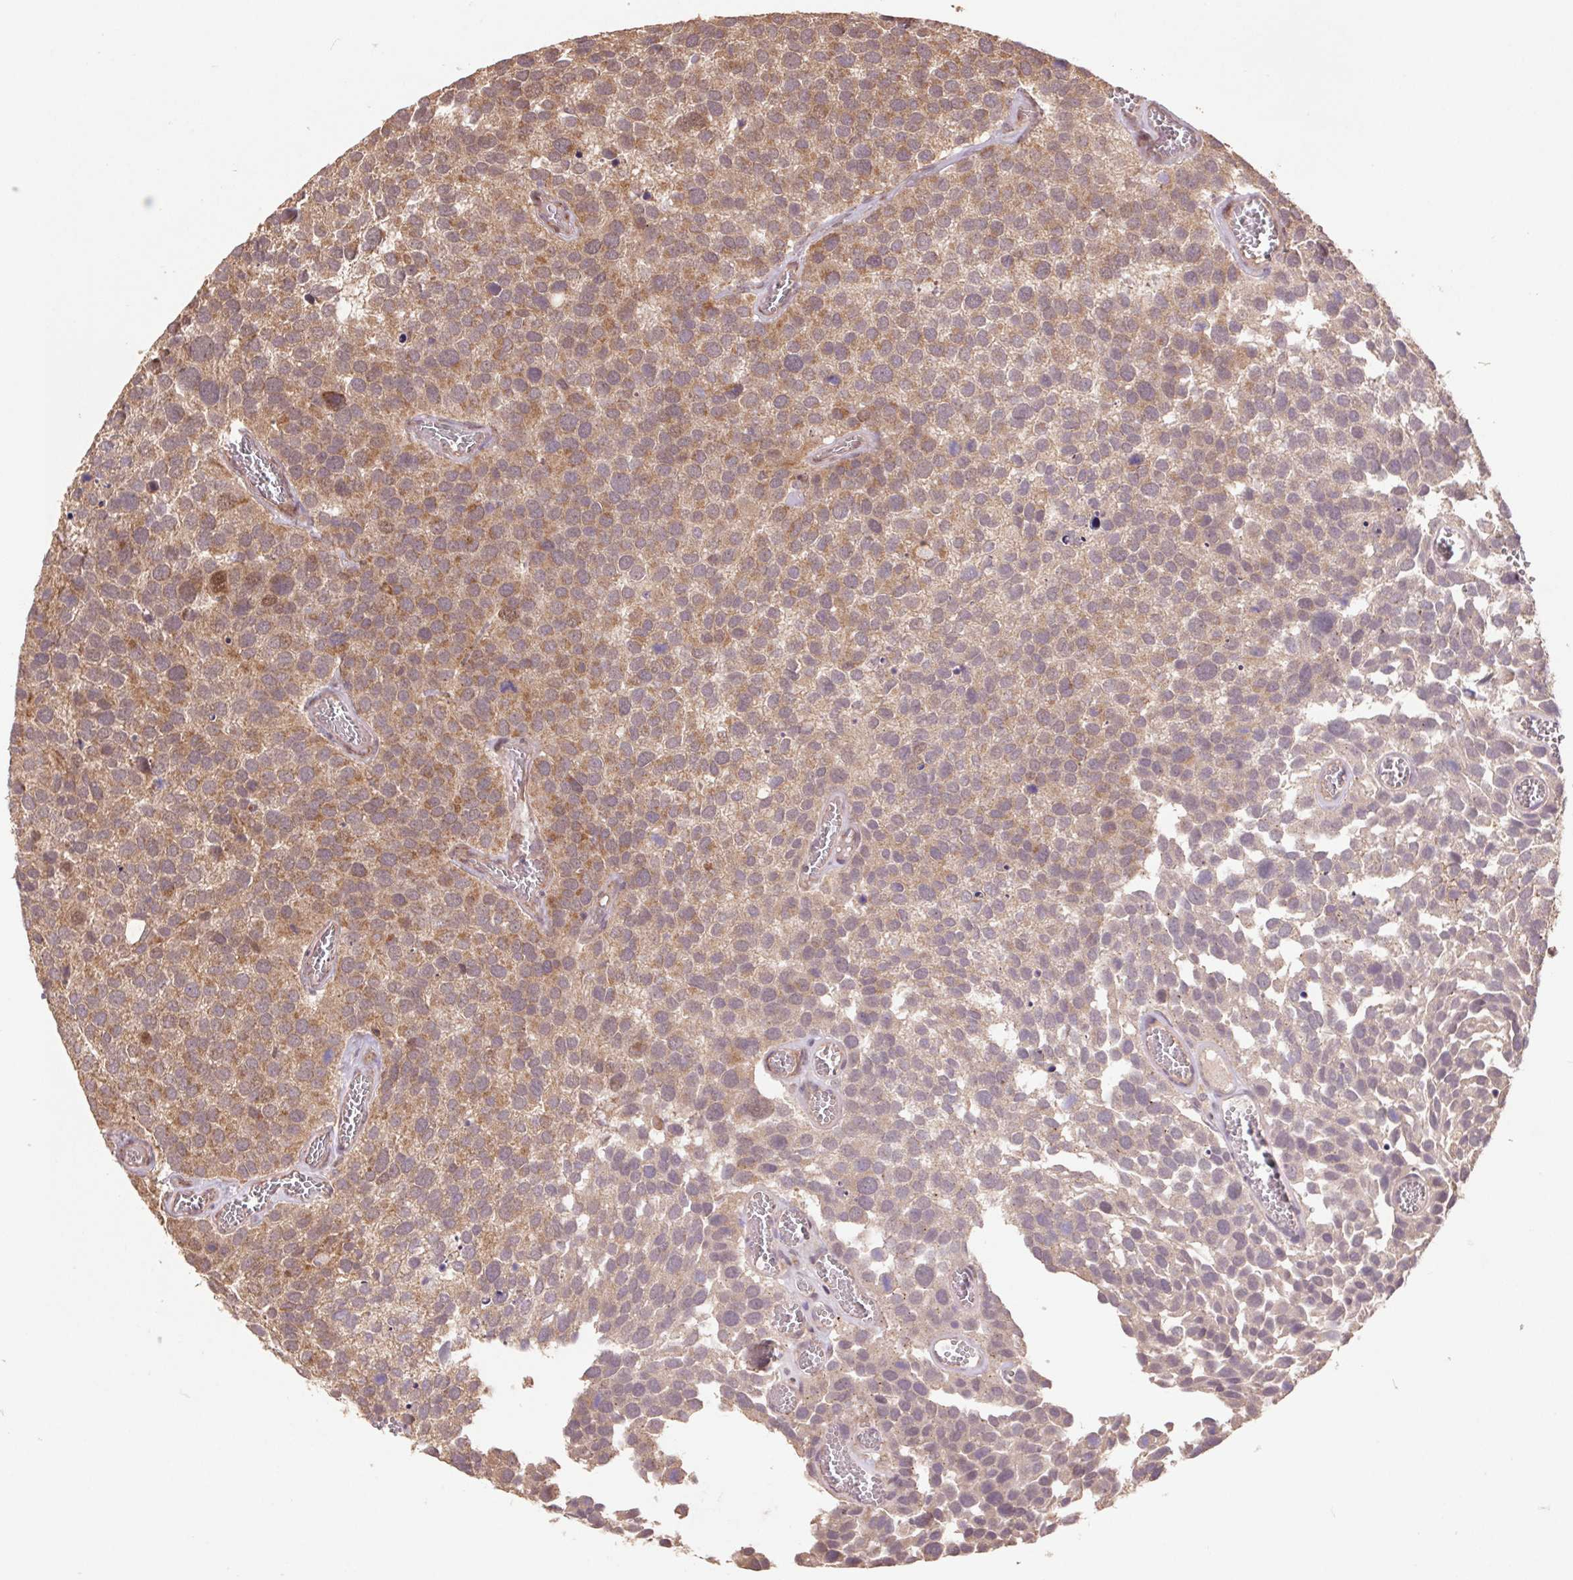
{"staining": {"intensity": "moderate", "quantity": "25%-75%", "location": "cytoplasmic/membranous"}, "tissue": "urothelial cancer", "cell_type": "Tumor cells", "image_type": "cancer", "snomed": [{"axis": "morphology", "description": "Urothelial carcinoma, Low grade"}, {"axis": "topography", "description": "Urinary bladder"}], "caption": "Protein expression analysis of urothelial cancer reveals moderate cytoplasmic/membranous expression in approximately 25%-75% of tumor cells.", "gene": "PDHA1", "patient": {"sex": "female", "age": 69}}